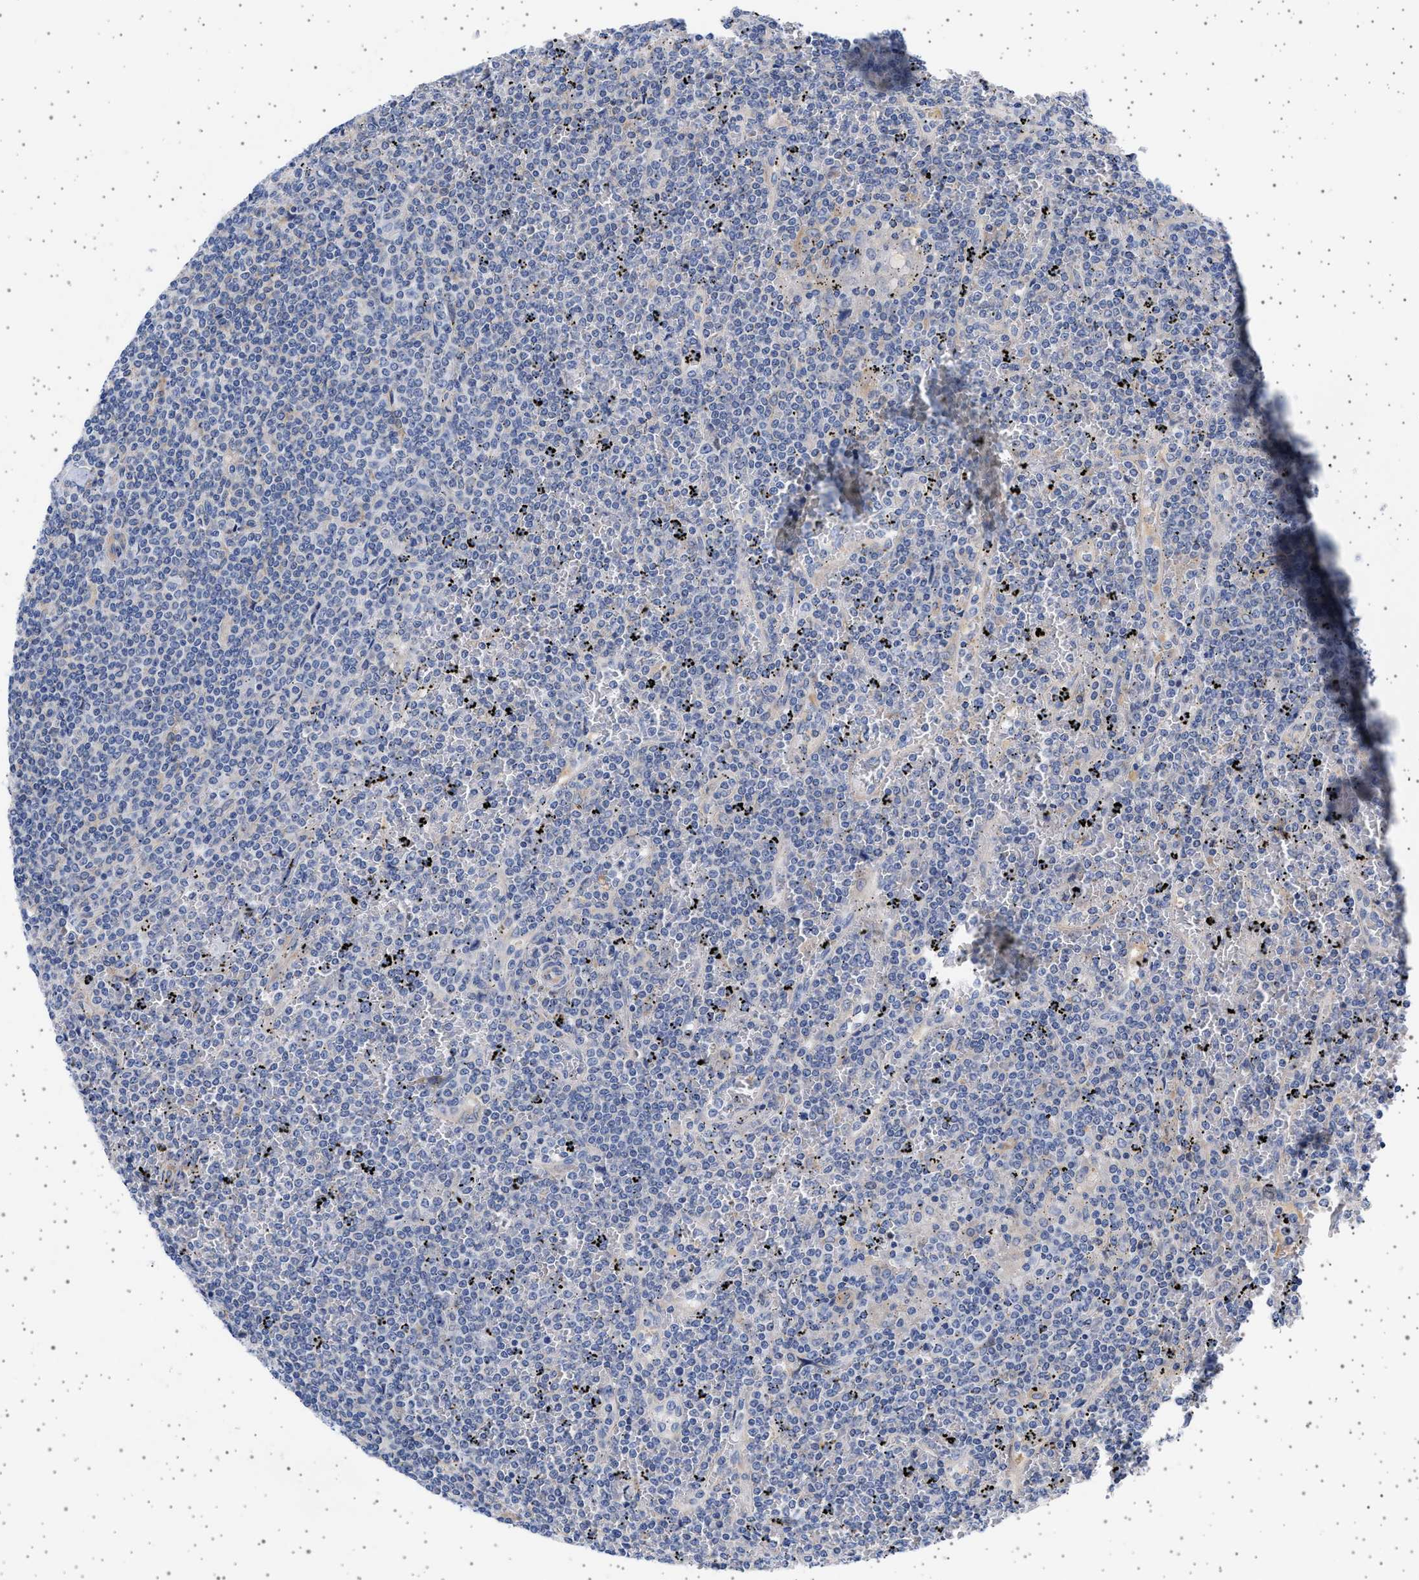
{"staining": {"intensity": "negative", "quantity": "none", "location": "none"}, "tissue": "lymphoma", "cell_type": "Tumor cells", "image_type": "cancer", "snomed": [{"axis": "morphology", "description": "Malignant lymphoma, non-Hodgkin's type, Low grade"}, {"axis": "topography", "description": "Spleen"}], "caption": "The immunohistochemistry (IHC) micrograph has no significant positivity in tumor cells of low-grade malignant lymphoma, non-Hodgkin's type tissue.", "gene": "TRMT10B", "patient": {"sex": "female", "age": 19}}